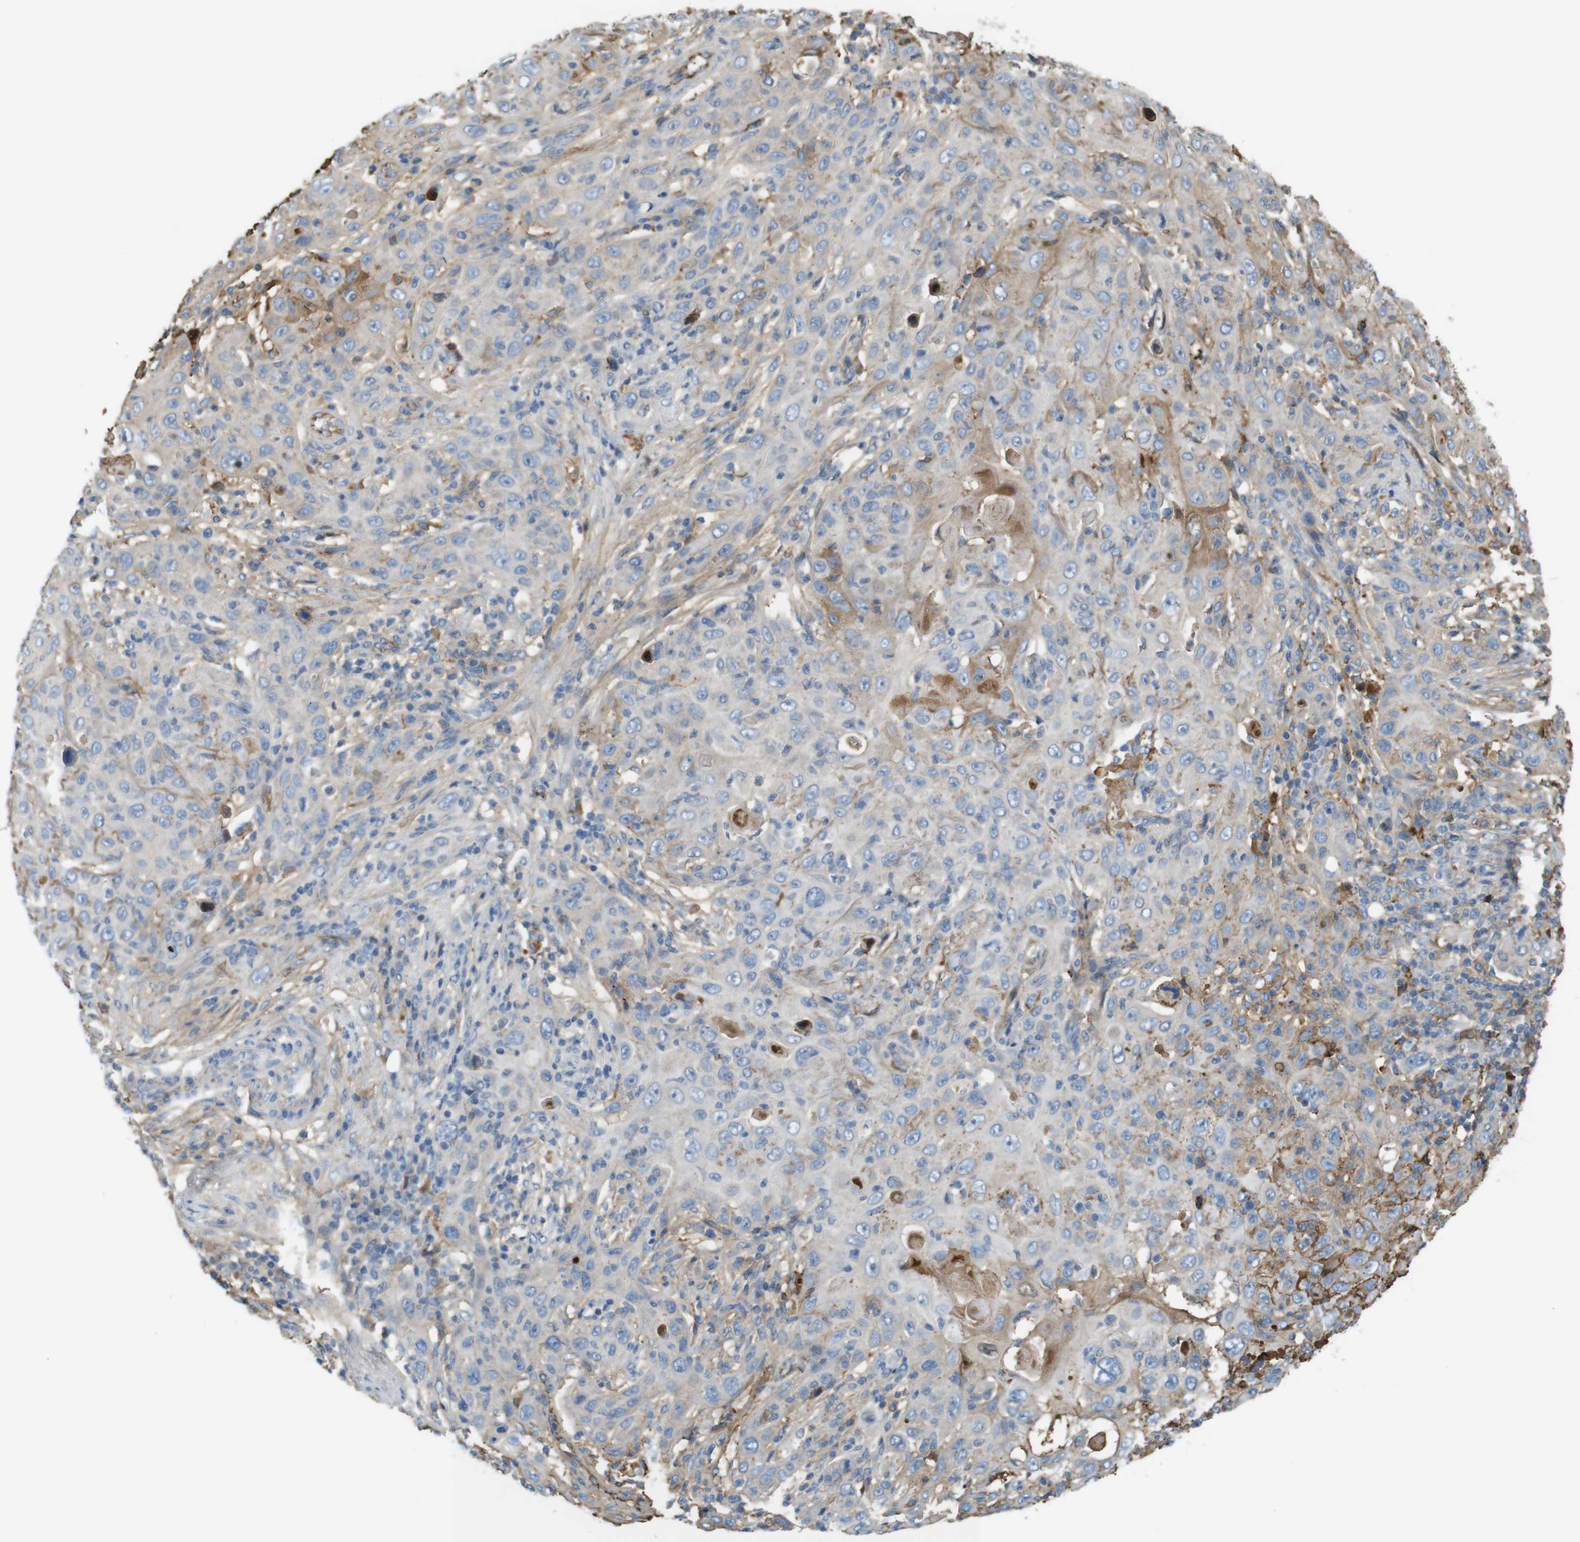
{"staining": {"intensity": "weak", "quantity": "<25%", "location": "cytoplasmic/membranous"}, "tissue": "skin cancer", "cell_type": "Tumor cells", "image_type": "cancer", "snomed": [{"axis": "morphology", "description": "Squamous cell carcinoma, NOS"}, {"axis": "topography", "description": "Skin"}], "caption": "Protein analysis of skin squamous cell carcinoma demonstrates no significant expression in tumor cells. (Immunohistochemistry, brightfield microscopy, high magnification).", "gene": "LTBP4", "patient": {"sex": "female", "age": 88}}